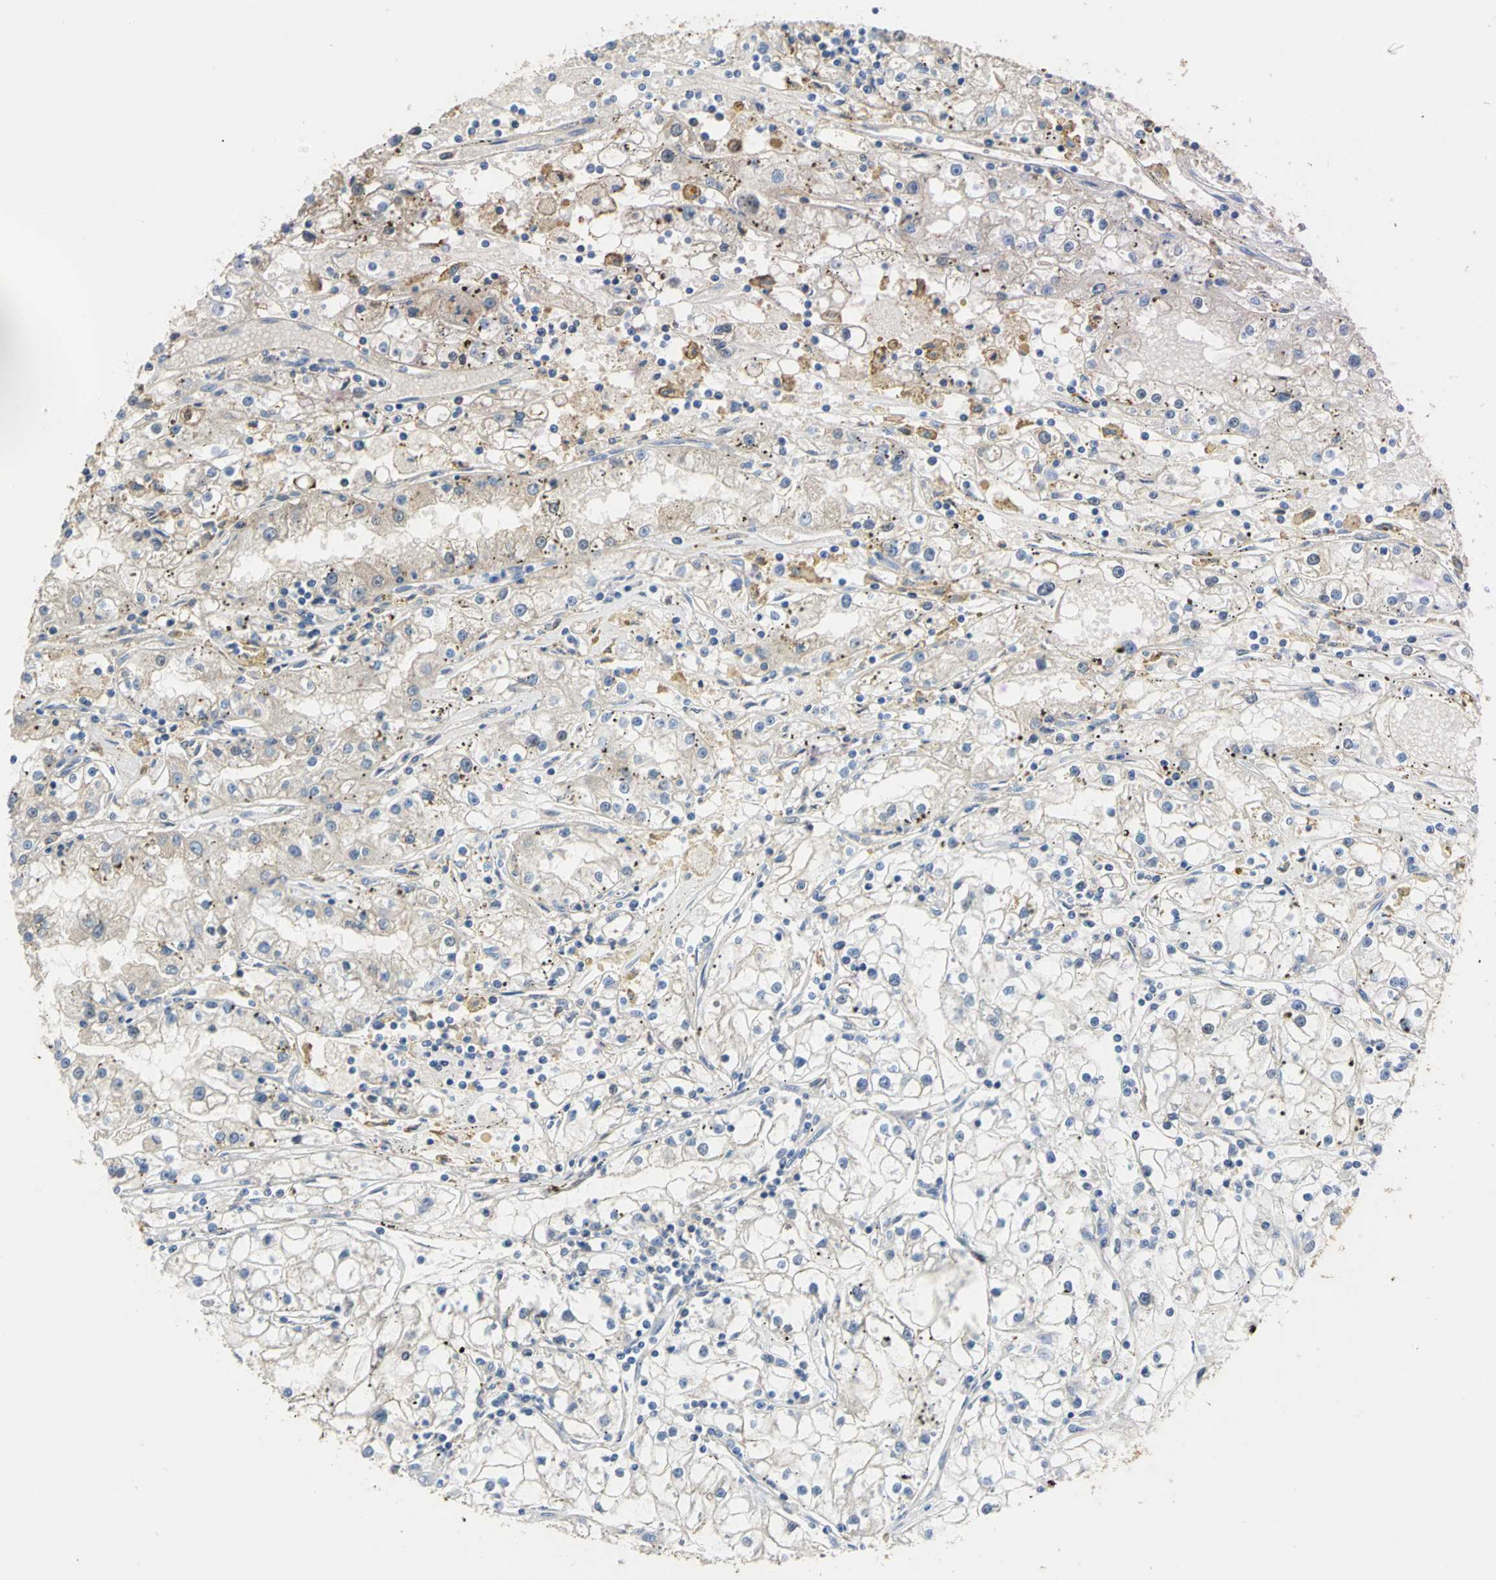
{"staining": {"intensity": "moderate", "quantity": "25%-75%", "location": "cytoplasmic/membranous"}, "tissue": "renal cancer", "cell_type": "Tumor cells", "image_type": "cancer", "snomed": [{"axis": "morphology", "description": "Adenocarcinoma, NOS"}, {"axis": "topography", "description": "Kidney"}], "caption": "Moderate cytoplasmic/membranous protein expression is present in about 25%-75% of tumor cells in renal adenocarcinoma. The staining is performed using DAB (3,3'-diaminobenzidine) brown chromogen to label protein expression. The nuclei are counter-stained blue using hematoxylin.", "gene": "GYG2", "patient": {"sex": "male", "age": 56}}